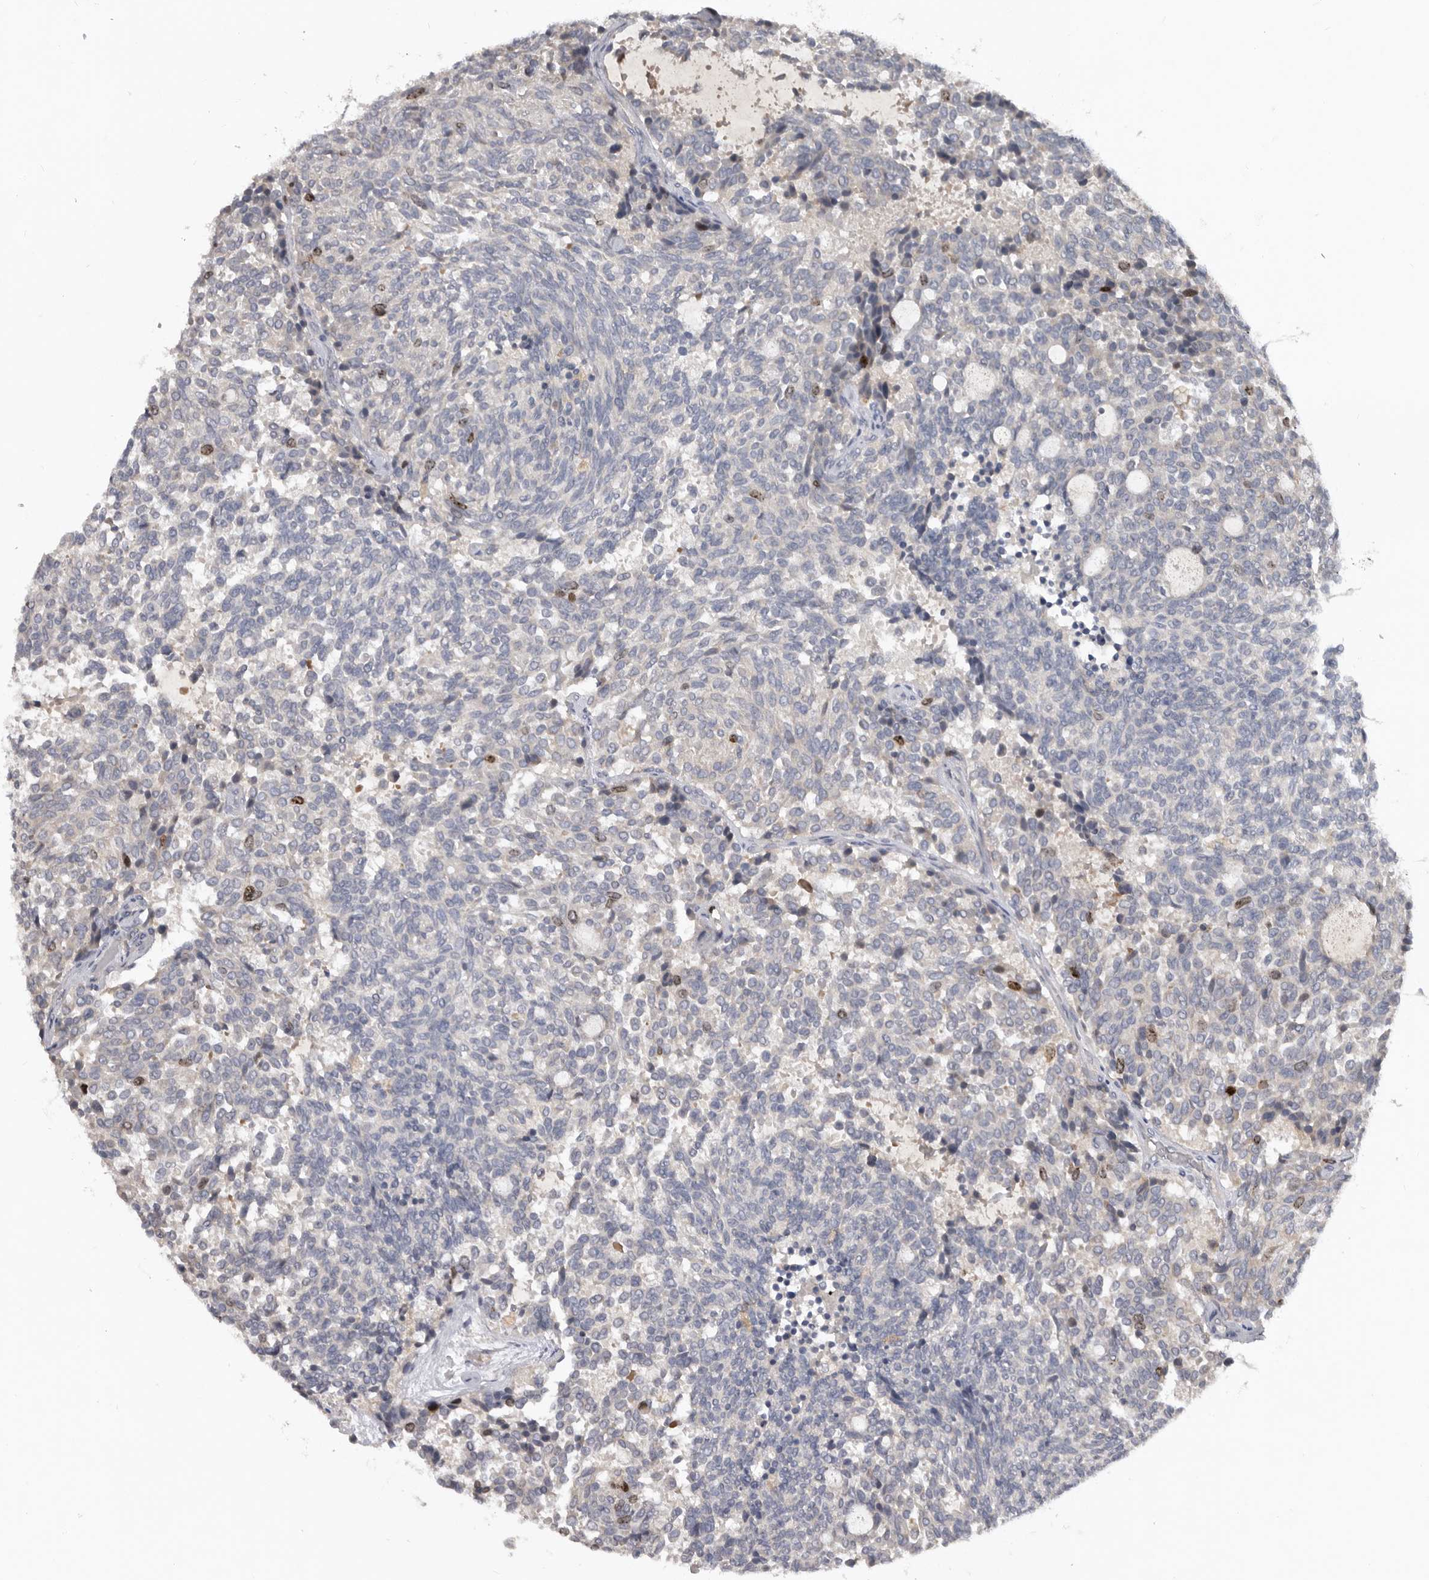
{"staining": {"intensity": "negative", "quantity": "none", "location": "none"}, "tissue": "carcinoid", "cell_type": "Tumor cells", "image_type": "cancer", "snomed": [{"axis": "morphology", "description": "Carcinoid, malignant, NOS"}, {"axis": "topography", "description": "Pancreas"}], "caption": "This is an IHC histopathology image of human malignant carcinoid. There is no staining in tumor cells.", "gene": "CDCA8", "patient": {"sex": "female", "age": 54}}